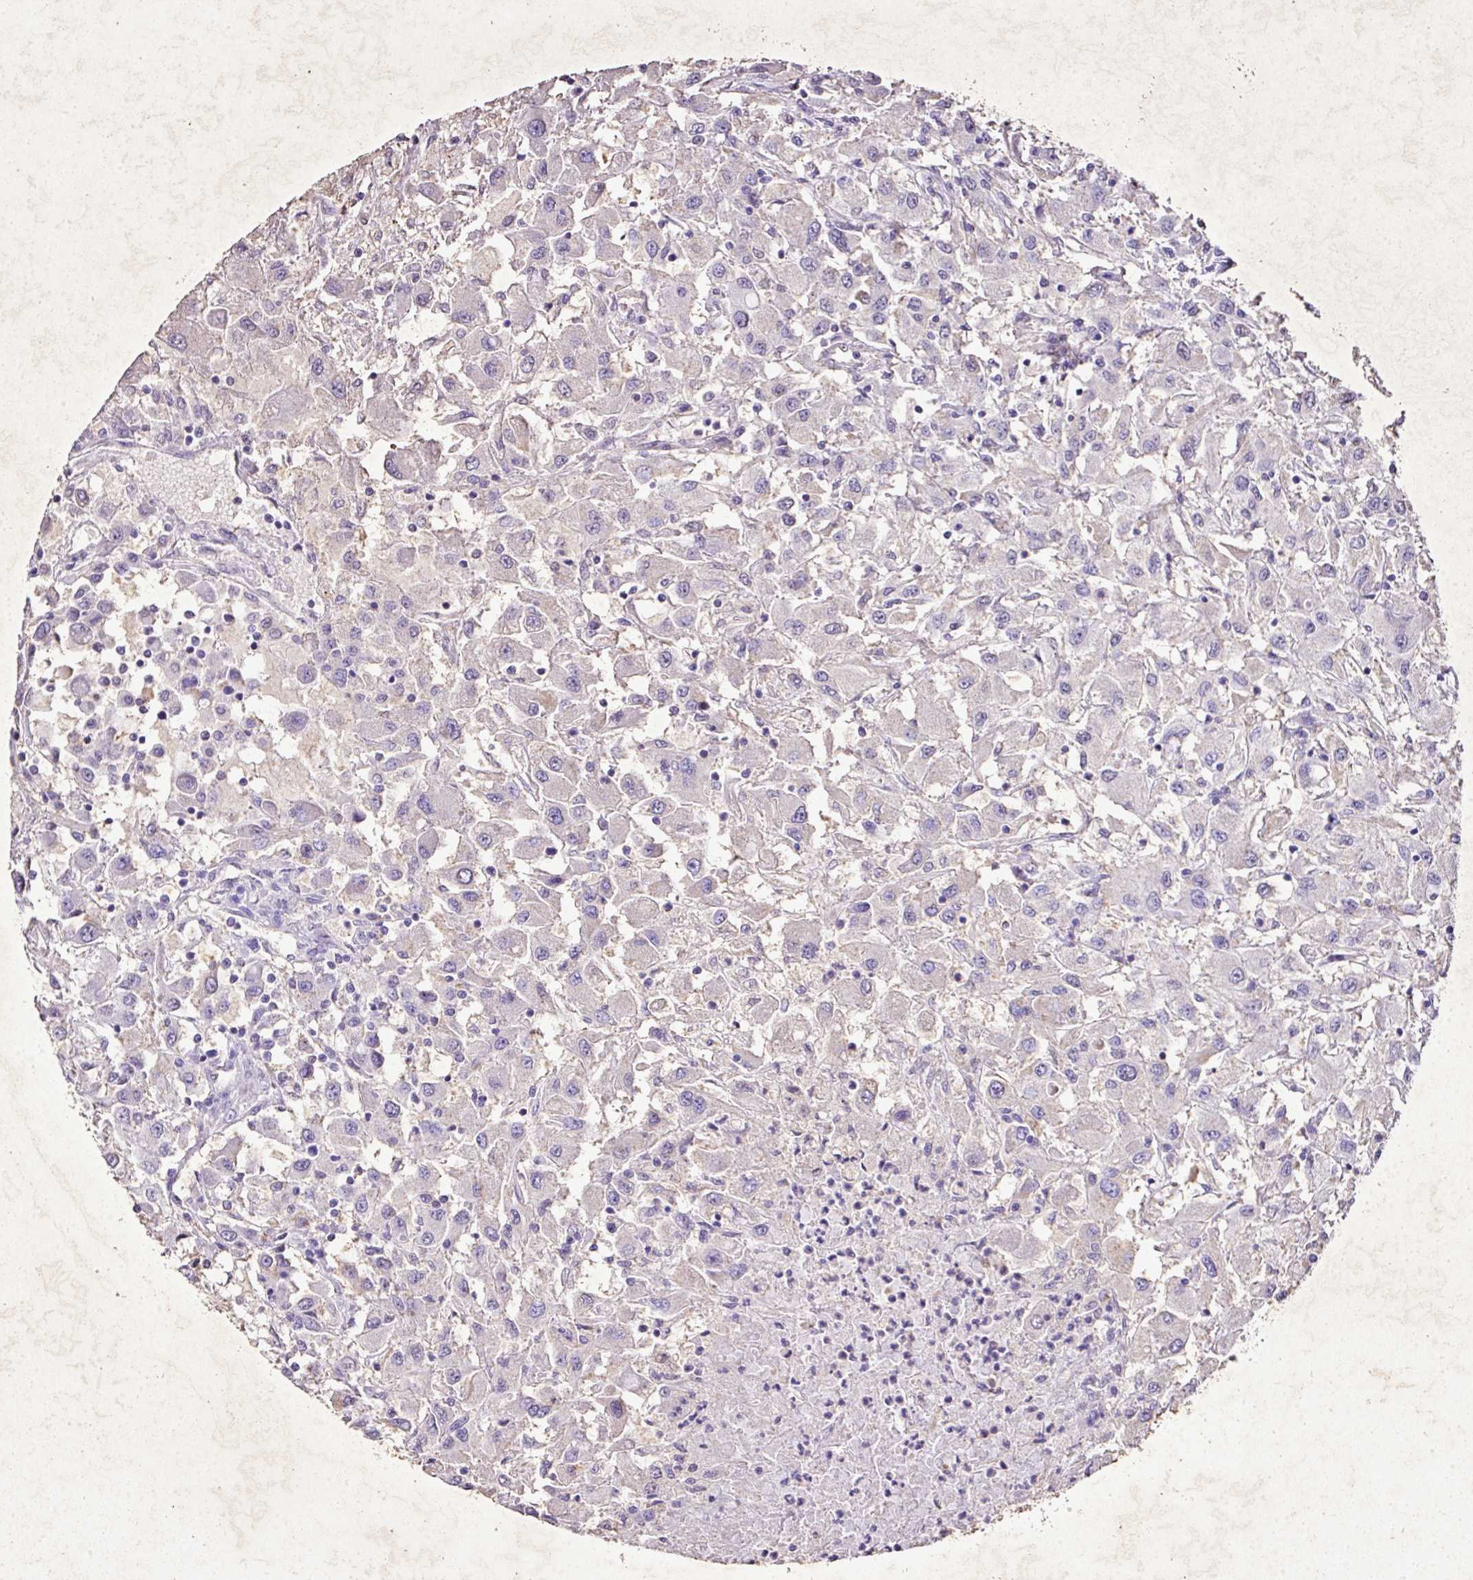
{"staining": {"intensity": "negative", "quantity": "none", "location": "none"}, "tissue": "renal cancer", "cell_type": "Tumor cells", "image_type": "cancer", "snomed": [{"axis": "morphology", "description": "Adenocarcinoma, NOS"}, {"axis": "topography", "description": "Kidney"}], "caption": "Image shows no protein staining in tumor cells of renal adenocarcinoma tissue. The staining is performed using DAB brown chromogen with nuclei counter-stained in using hematoxylin.", "gene": "KCNJ11", "patient": {"sex": "female", "age": 67}}